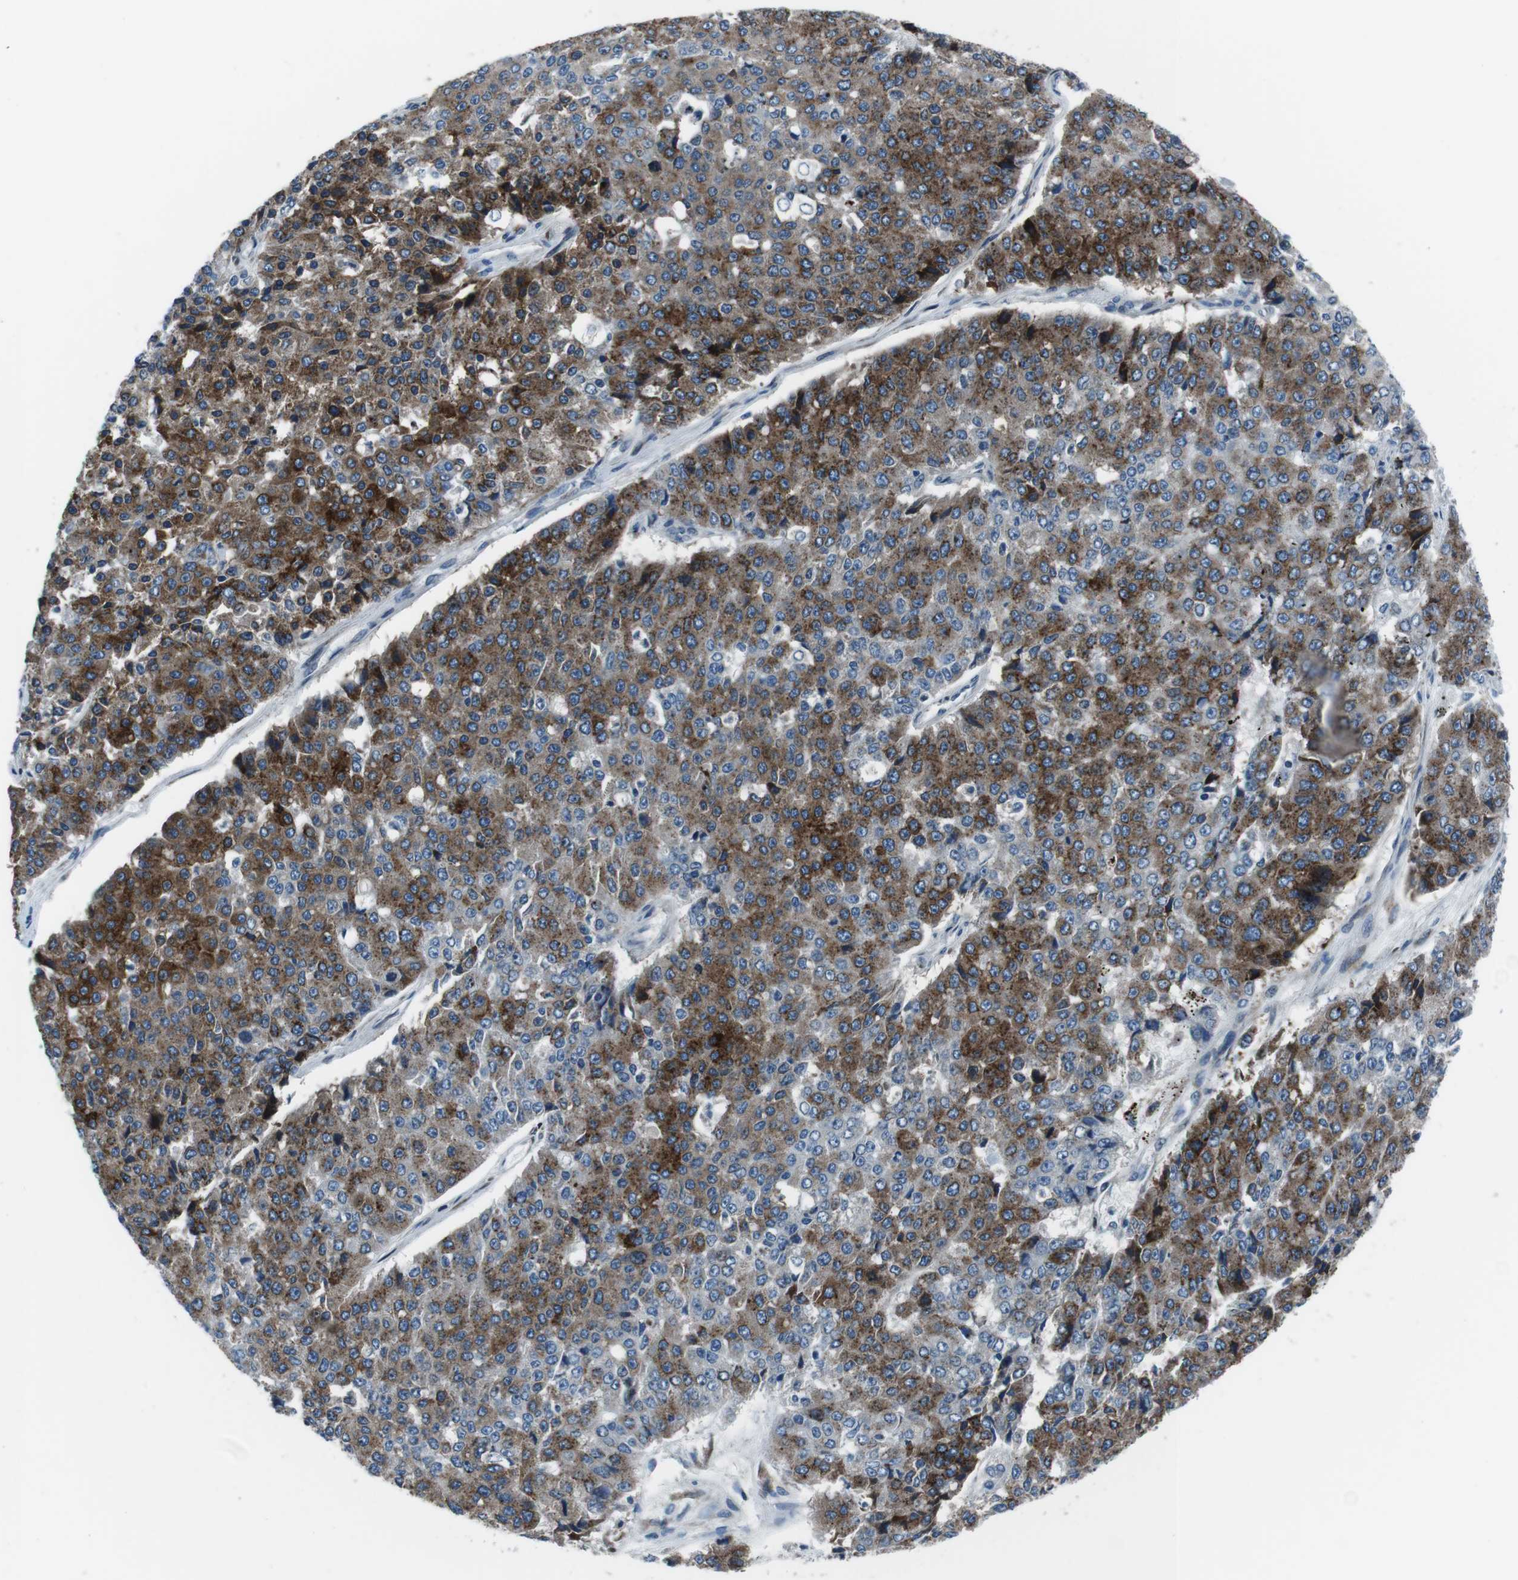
{"staining": {"intensity": "moderate", "quantity": ">75%", "location": "cytoplasmic/membranous"}, "tissue": "pancreatic cancer", "cell_type": "Tumor cells", "image_type": "cancer", "snomed": [{"axis": "morphology", "description": "Adenocarcinoma, NOS"}, {"axis": "topography", "description": "Pancreas"}], "caption": "This histopathology image shows immunohistochemistry (IHC) staining of human pancreatic cancer (adenocarcinoma), with medium moderate cytoplasmic/membranous staining in about >75% of tumor cells.", "gene": "NUCB2", "patient": {"sex": "male", "age": 50}}